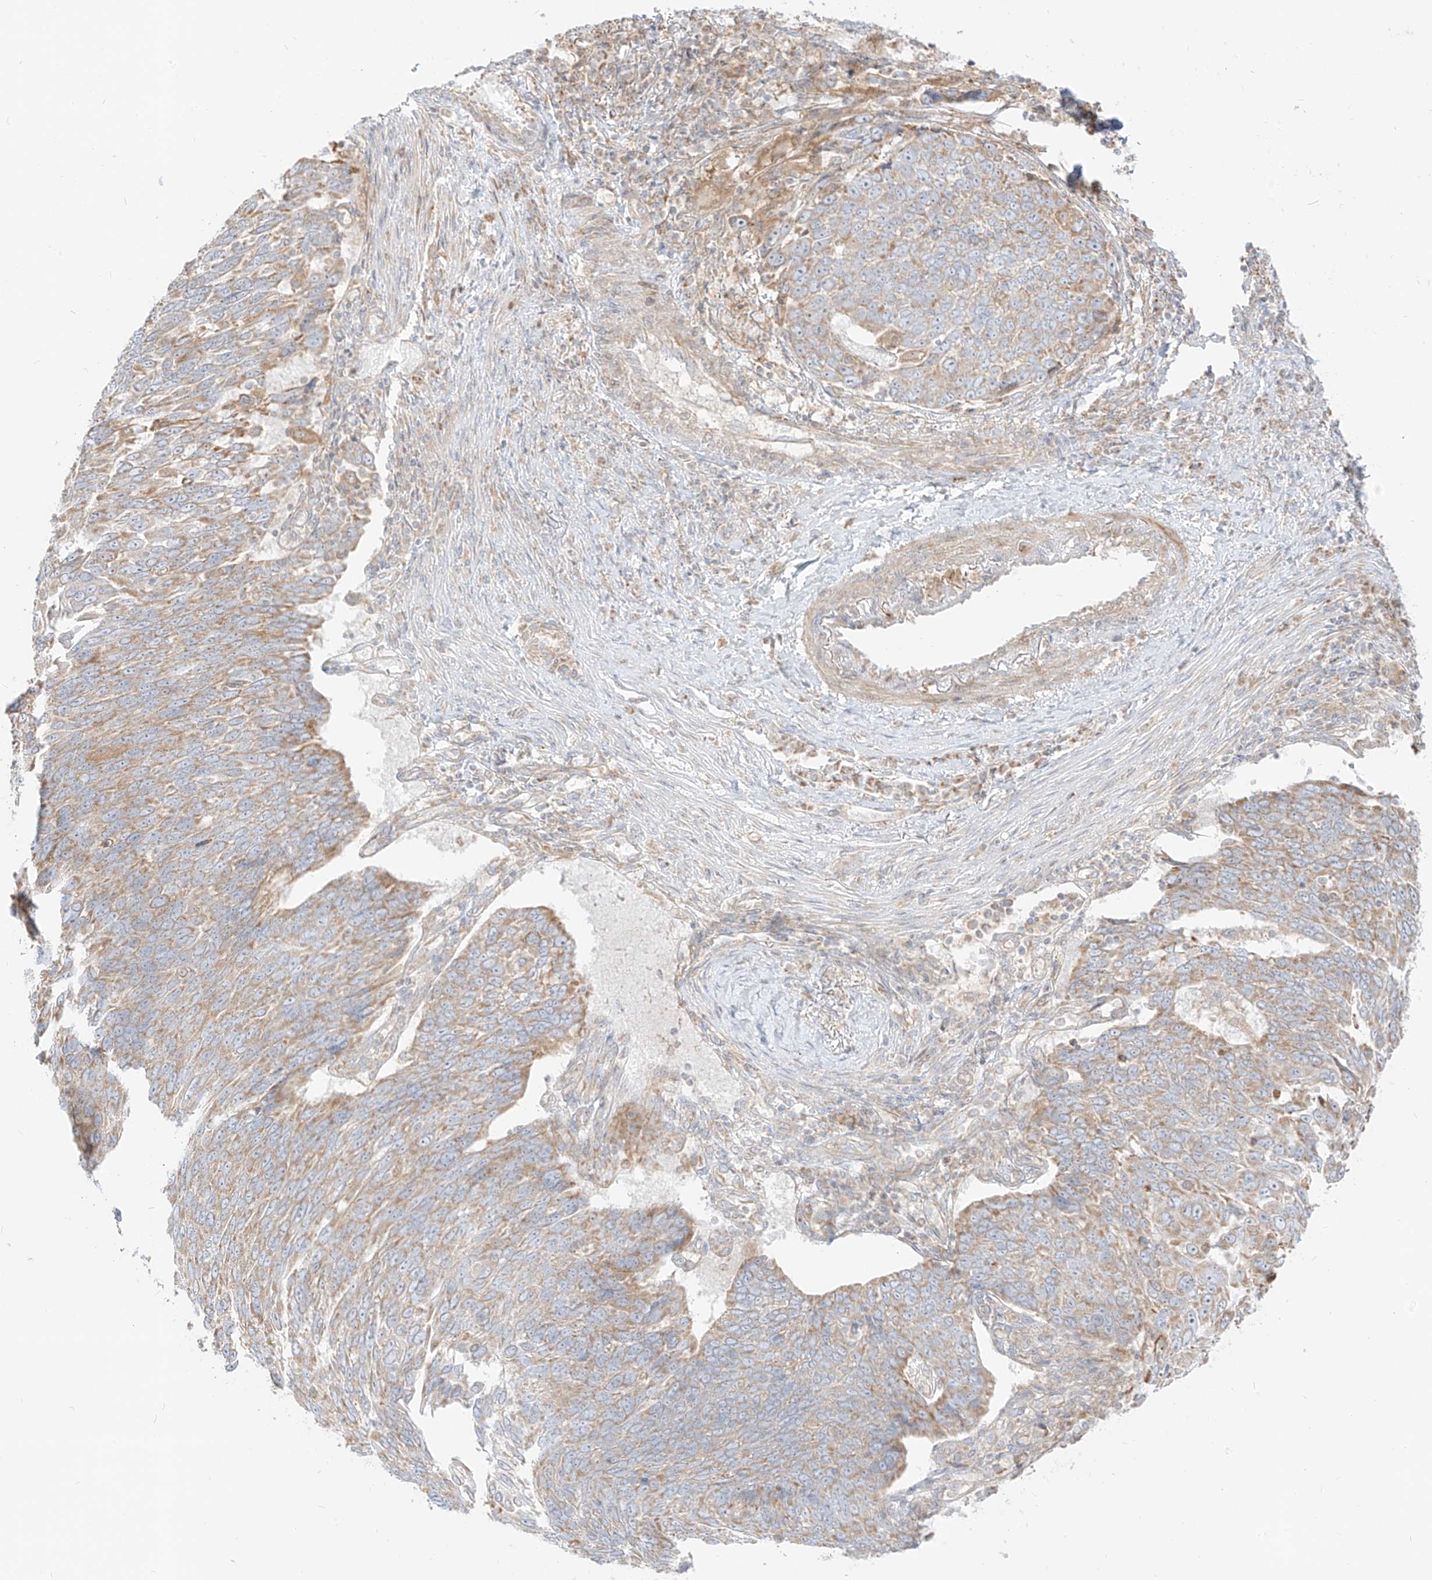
{"staining": {"intensity": "weak", "quantity": ">75%", "location": "cytoplasmic/membranous"}, "tissue": "lung cancer", "cell_type": "Tumor cells", "image_type": "cancer", "snomed": [{"axis": "morphology", "description": "Squamous cell carcinoma, NOS"}, {"axis": "topography", "description": "Lung"}], "caption": "A brown stain highlights weak cytoplasmic/membranous positivity of a protein in human lung cancer (squamous cell carcinoma) tumor cells.", "gene": "ZIM3", "patient": {"sex": "male", "age": 66}}